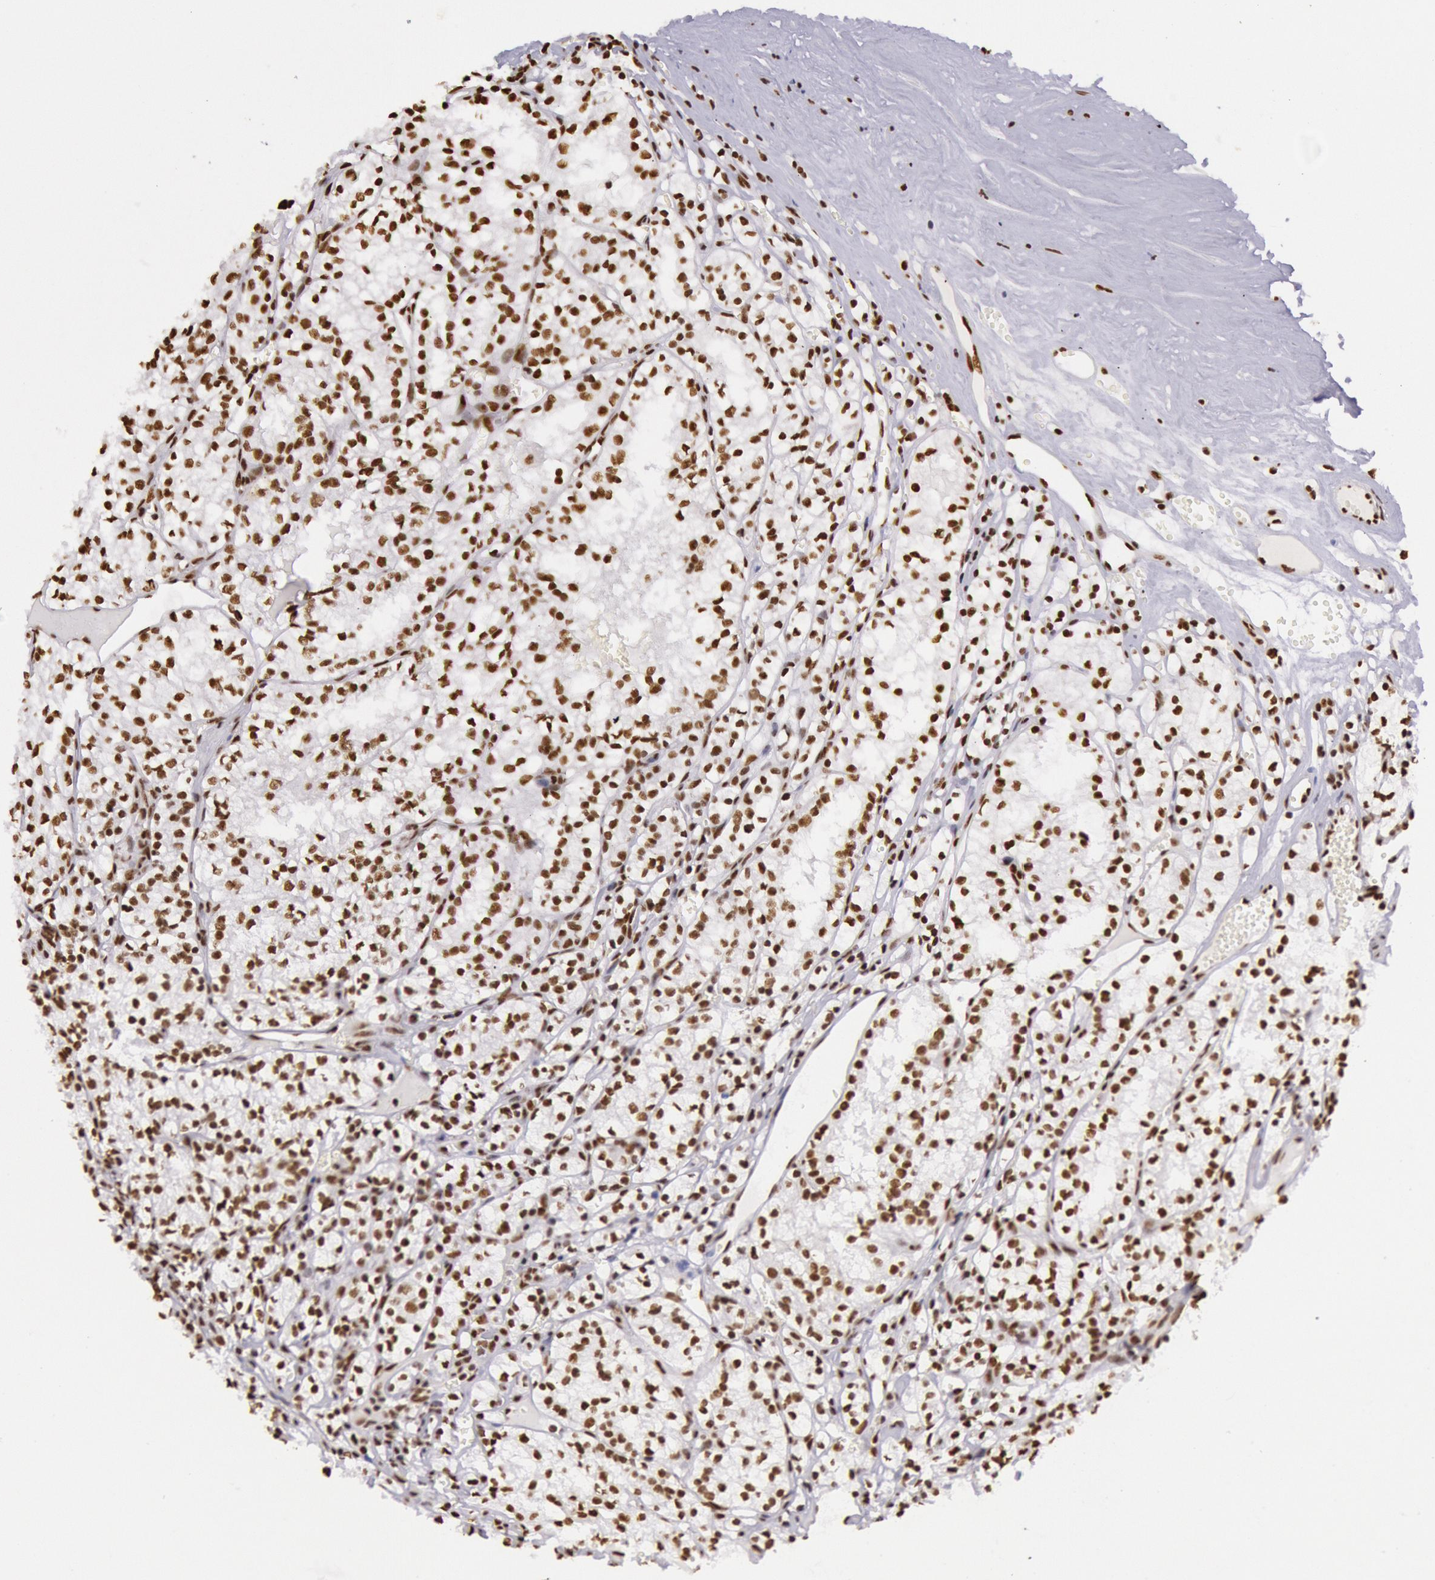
{"staining": {"intensity": "moderate", "quantity": ">75%", "location": "nuclear"}, "tissue": "renal cancer", "cell_type": "Tumor cells", "image_type": "cancer", "snomed": [{"axis": "morphology", "description": "Adenocarcinoma, NOS"}, {"axis": "topography", "description": "Kidney"}], "caption": "Protein analysis of renal cancer (adenocarcinoma) tissue reveals moderate nuclear staining in about >75% of tumor cells.", "gene": "HNRNPH2", "patient": {"sex": "male", "age": 61}}